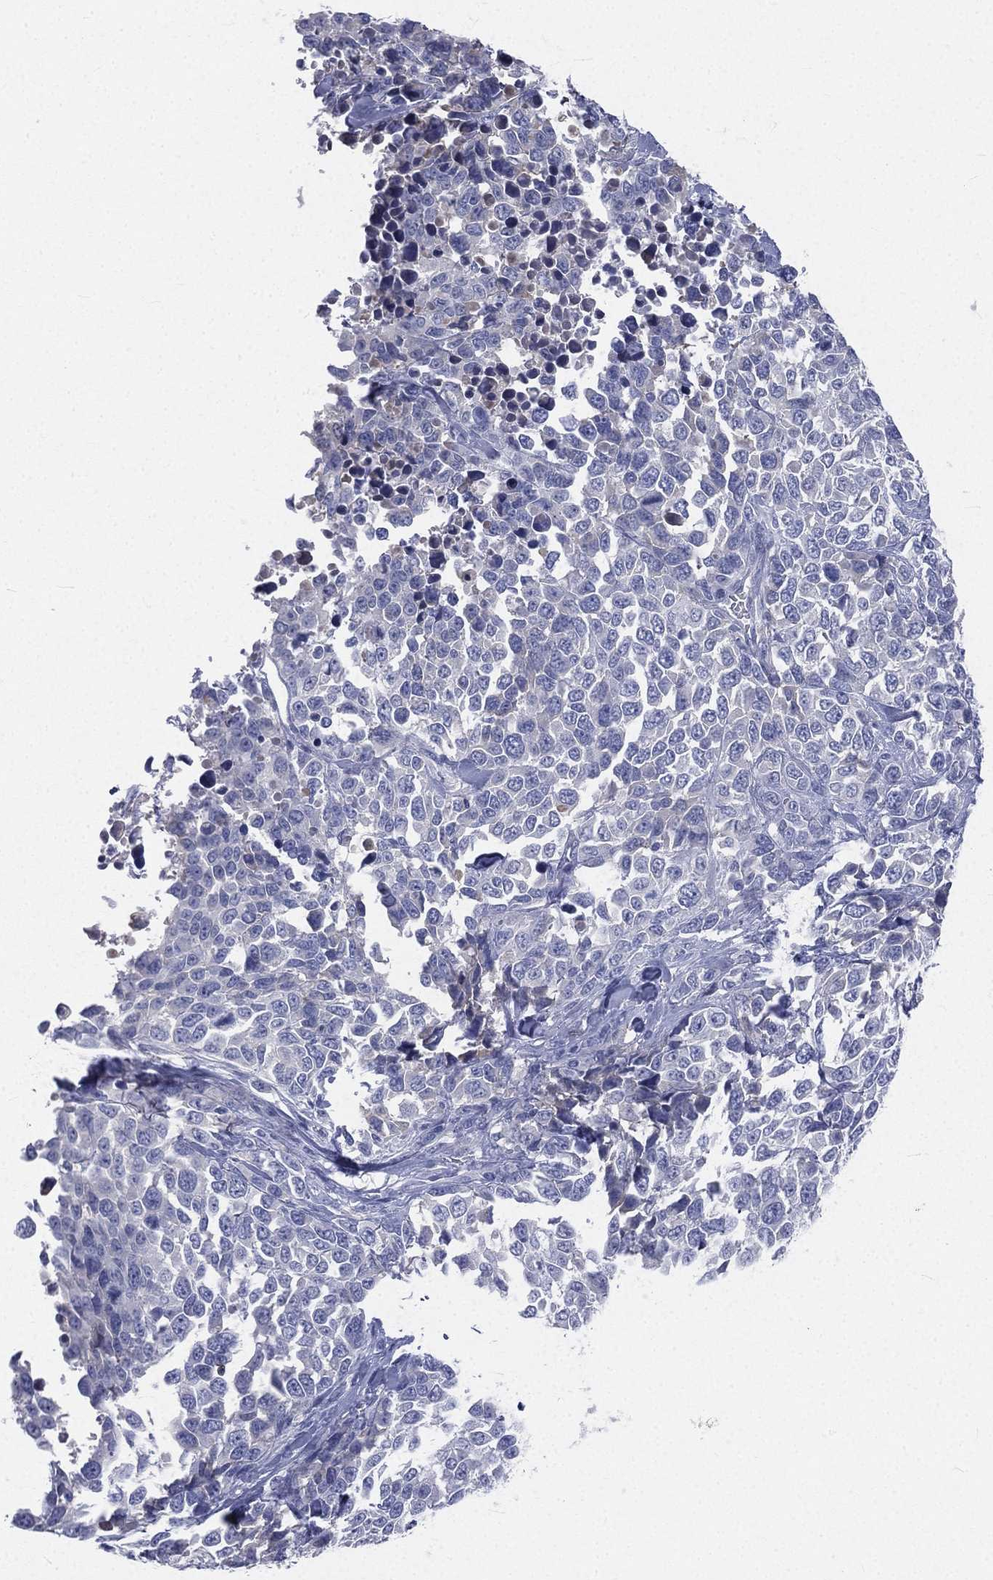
{"staining": {"intensity": "negative", "quantity": "none", "location": "none"}, "tissue": "melanoma", "cell_type": "Tumor cells", "image_type": "cancer", "snomed": [{"axis": "morphology", "description": "Malignant melanoma, Metastatic site"}, {"axis": "topography", "description": "Skin"}], "caption": "There is no significant staining in tumor cells of malignant melanoma (metastatic site).", "gene": "CD3D", "patient": {"sex": "male", "age": 84}}